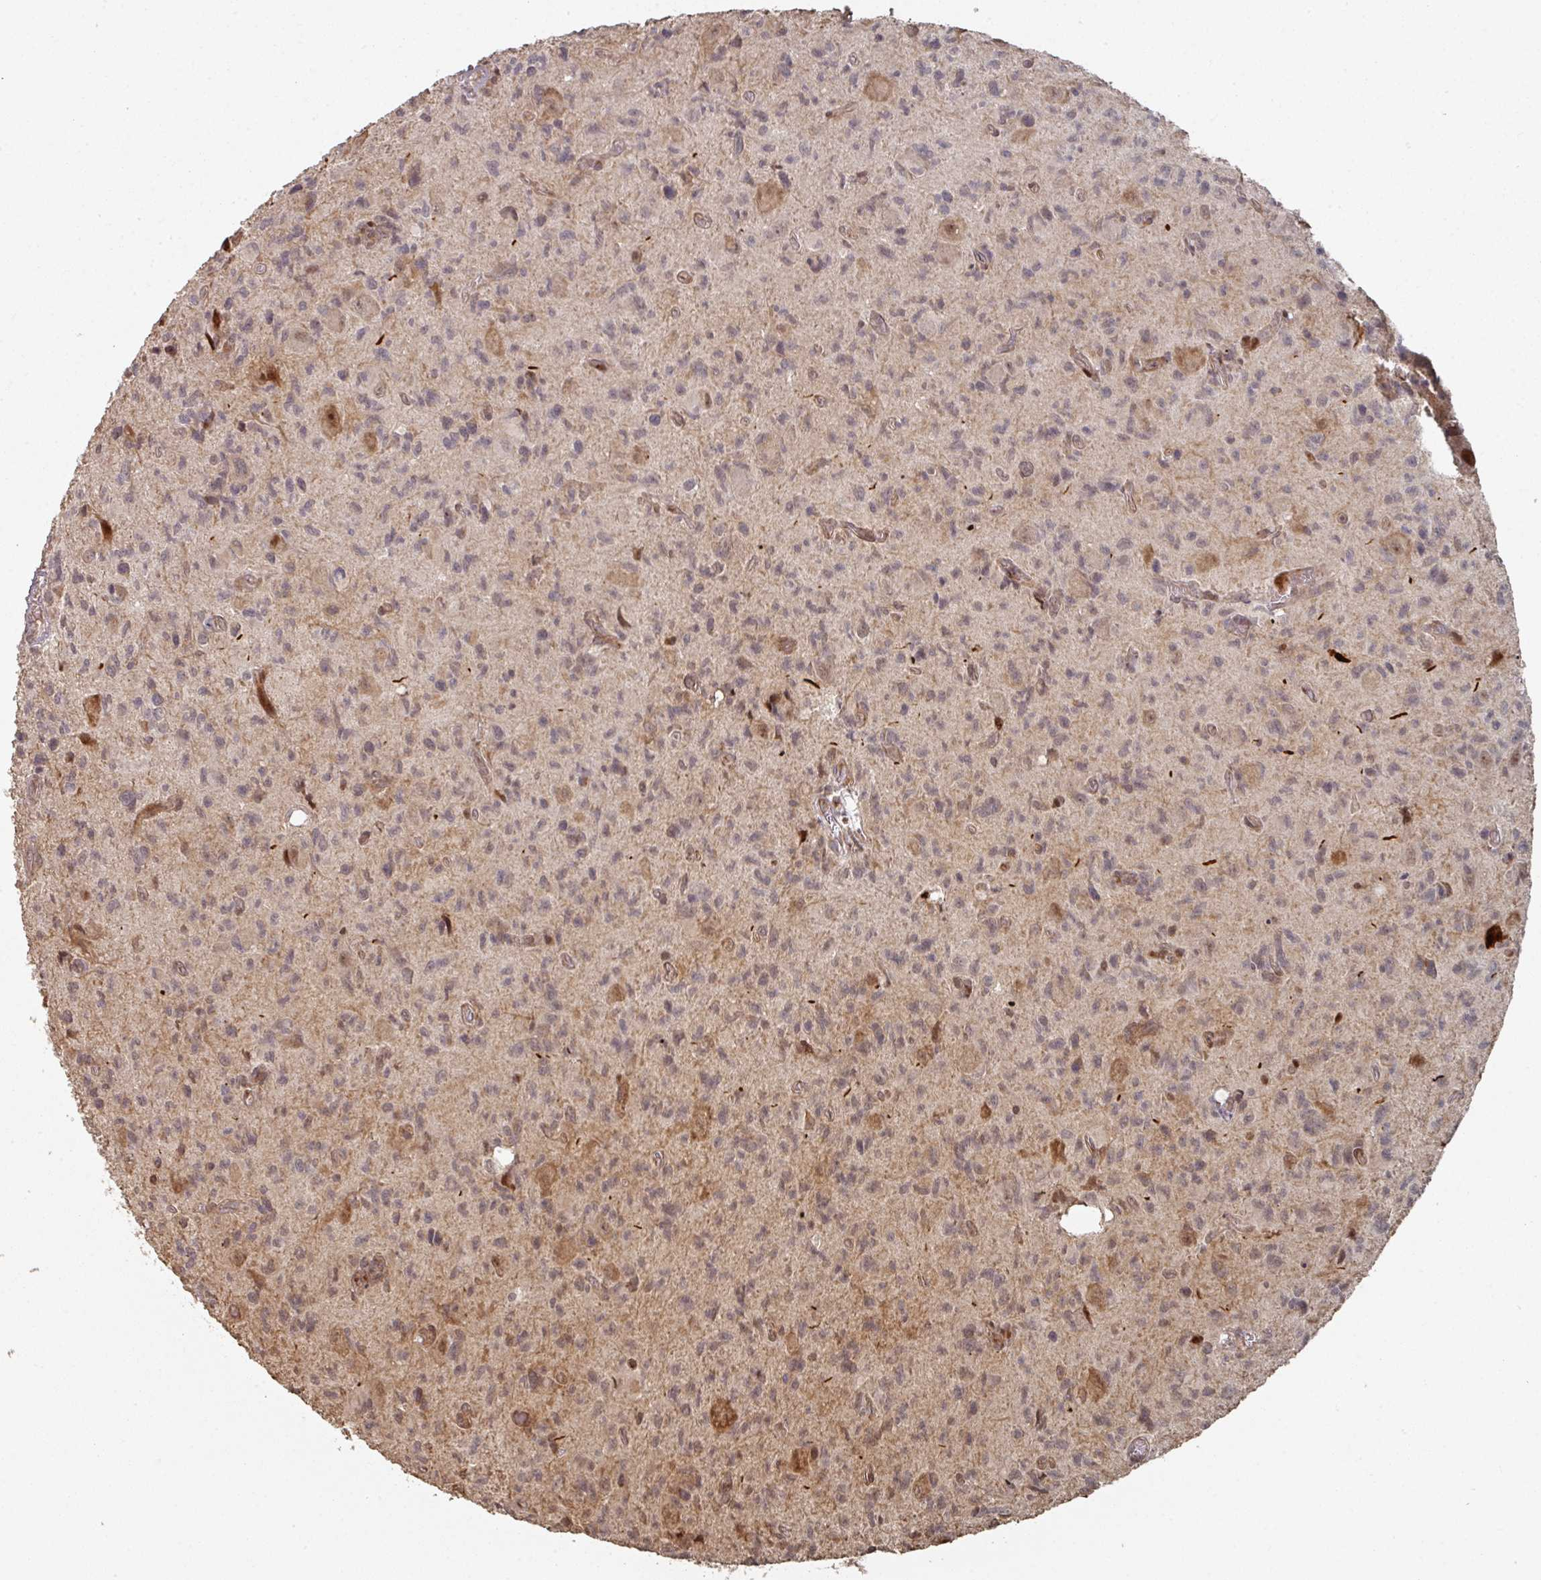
{"staining": {"intensity": "weak", "quantity": "25%-75%", "location": "cytoplasmic/membranous"}, "tissue": "glioma", "cell_type": "Tumor cells", "image_type": "cancer", "snomed": [{"axis": "morphology", "description": "Glioma, malignant, High grade"}, {"axis": "topography", "description": "Brain"}], "caption": "Glioma tissue reveals weak cytoplasmic/membranous positivity in approximately 25%-75% of tumor cells, visualized by immunohistochemistry.", "gene": "CA7", "patient": {"sex": "male", "age": 76}}